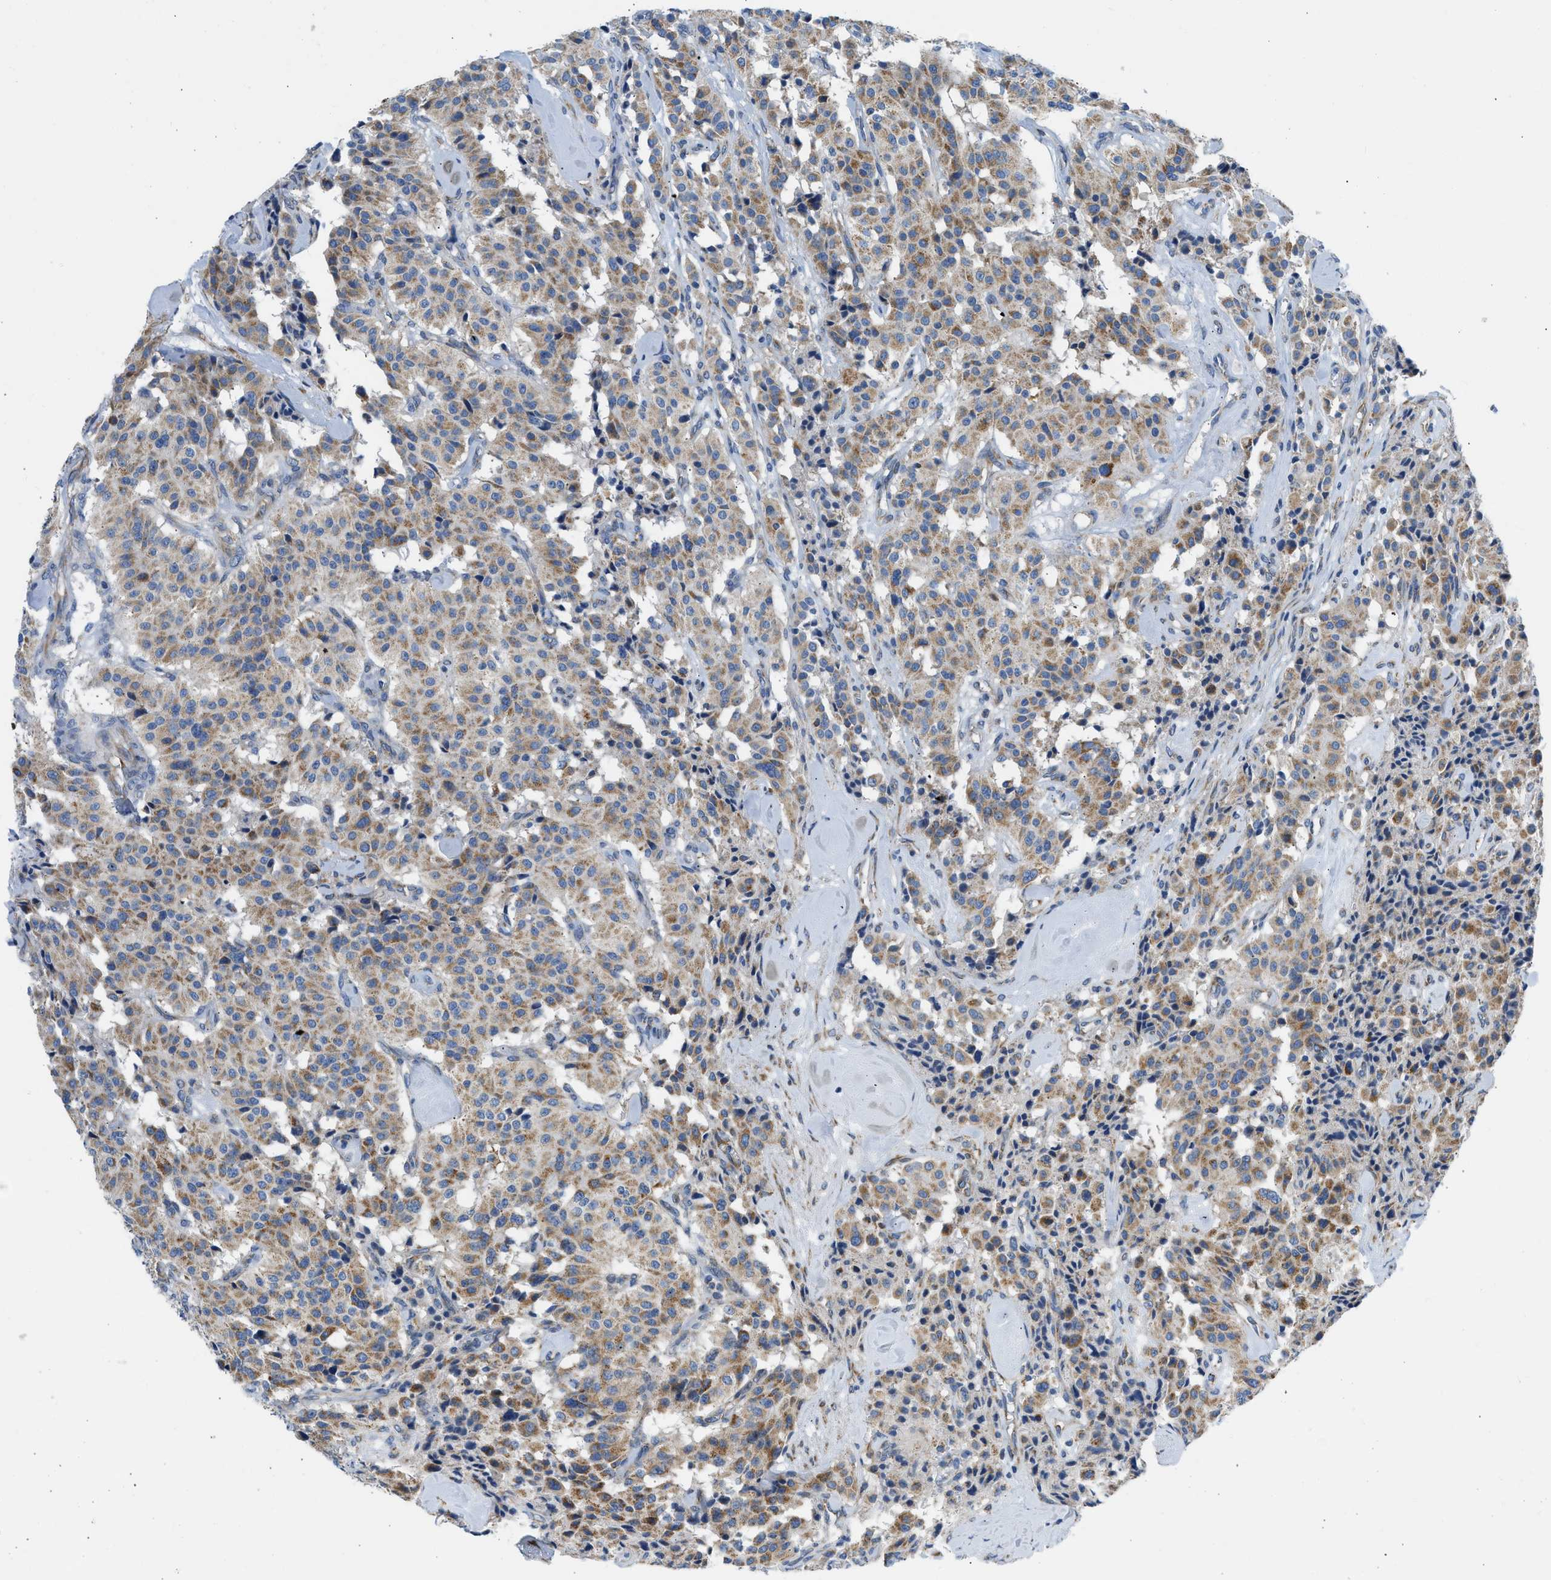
{"staining": {"intensity": "moderate", "quantity": ">75%", "location": "cytoplasmic/membranous"}, "tissue": "carcinoid", "cell_type": "Tumor cells", "image_type": "cancer", "snomed": [{"axis": "morphology", "description": "Carcinoid, malignant, NOS"}, {"axis": "topography", "description": "Lung"}], "caption": "IHC photomicrograph of carcinoid (malignant) stained for a protein (brown), which demonstrates medium levels of moderate cytoplasmic/membranous positivity in approximately >75% of tumor cells.", "gene": "CAMKK2", "patient": {"sex": "male", "age": 30}}